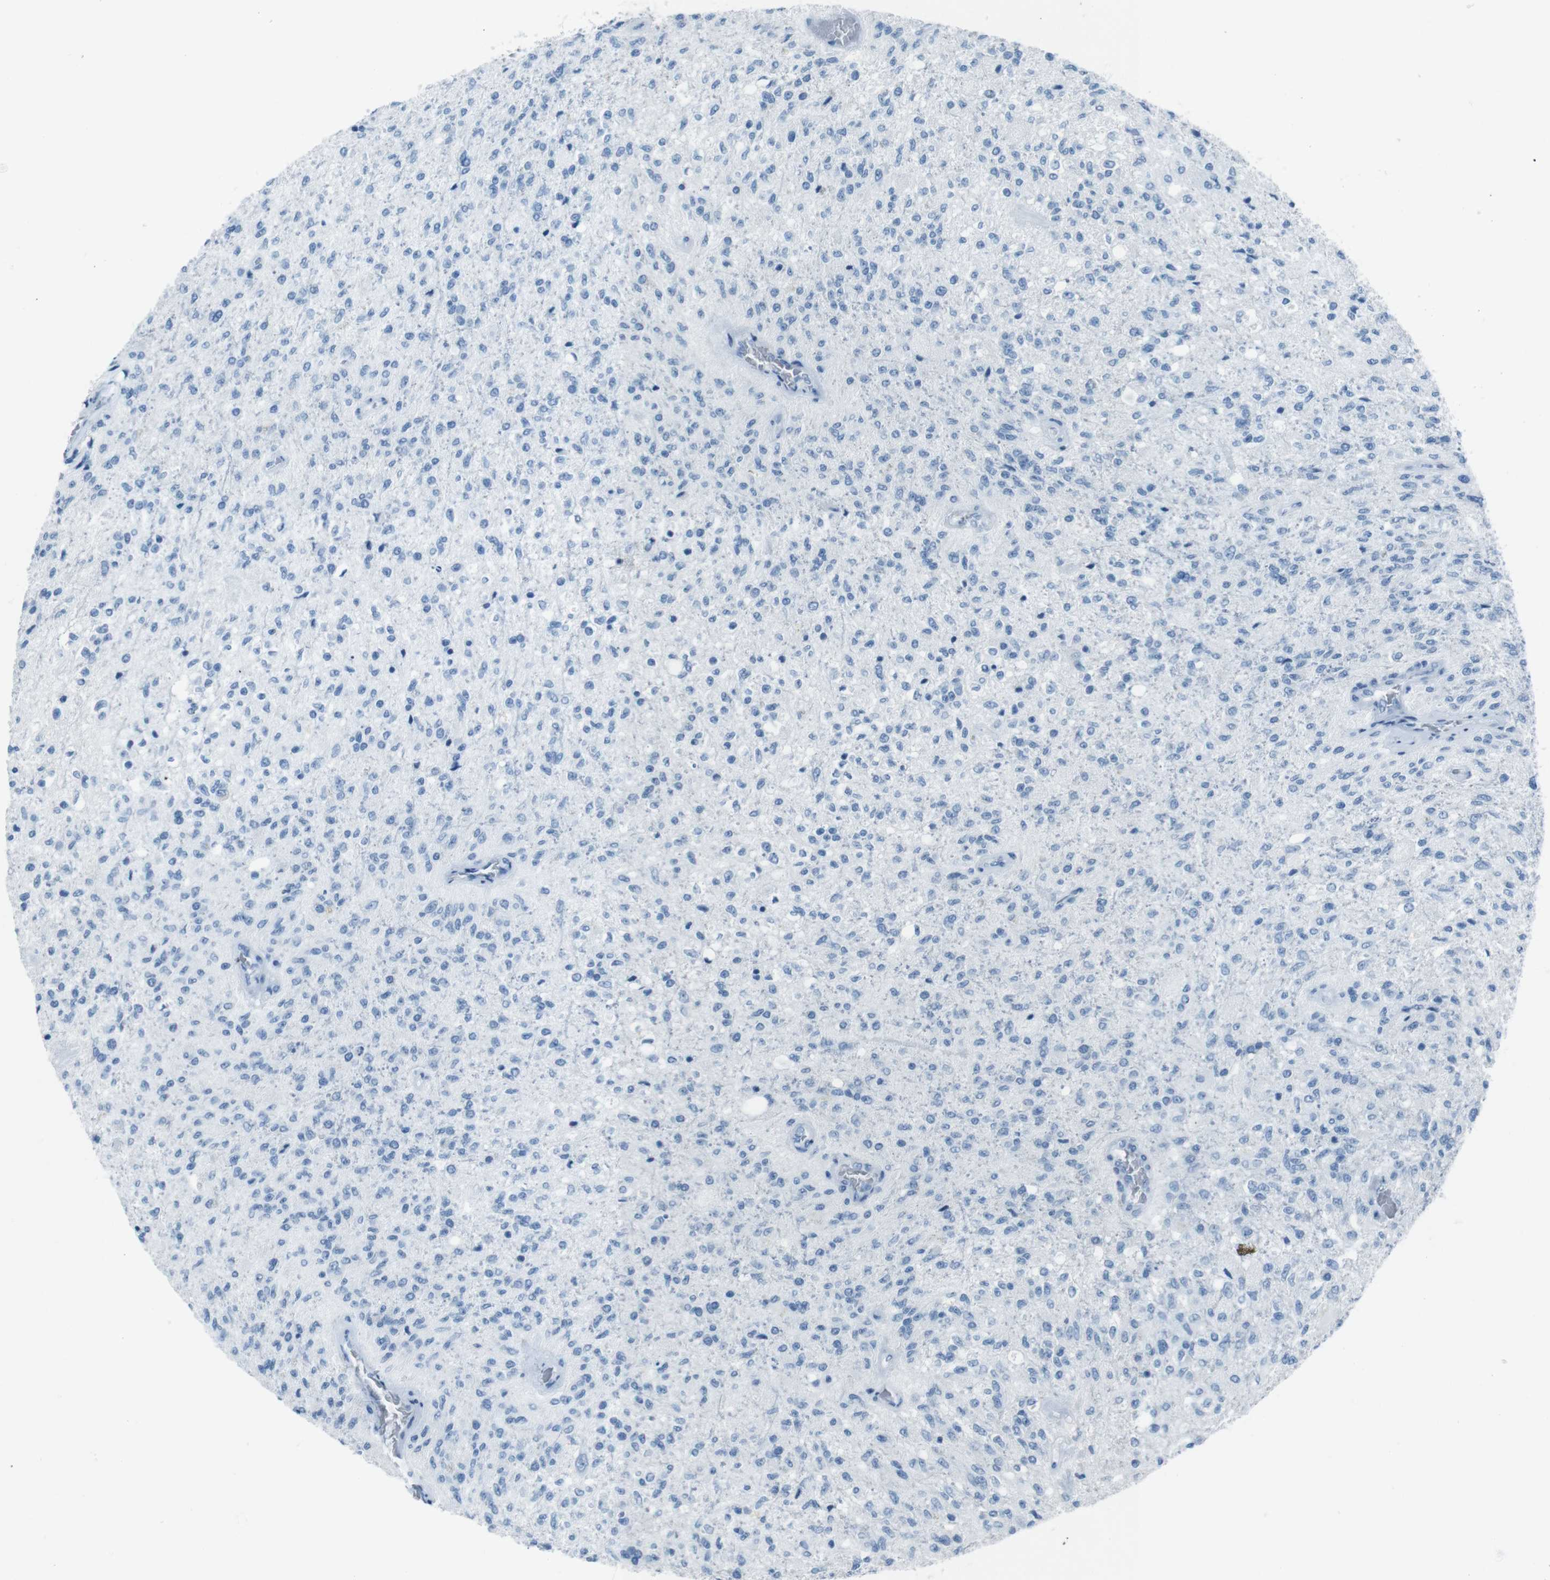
{"staining": {"intensity": "negative", "quantity": "none", "location": "none"}, "tissue": "glioma", "cell_type": "Tumor cells", "image_type": "cancer", "snomed": [{"axis": "morphology", "description": "Normal tissue, NOS"}, {"axis": "morphology", "description": "Glioma, malignant, High grade"}, {"axis": "topography", "description": "Cerebral cortex"}], "caption": "Immunohistochemistry (IHC) of human malignant high-grade glioma exhibits no staining in tumor cells. Brightfield microscopy of immunohistochemistry (IHC) stained with DAB (3,3'-diaminobenzidine) (brown) and hematoxylin (blue), captured at high magnification.", "gene": "TMEM207", "patient": {"sex": "male", "age": 77}}